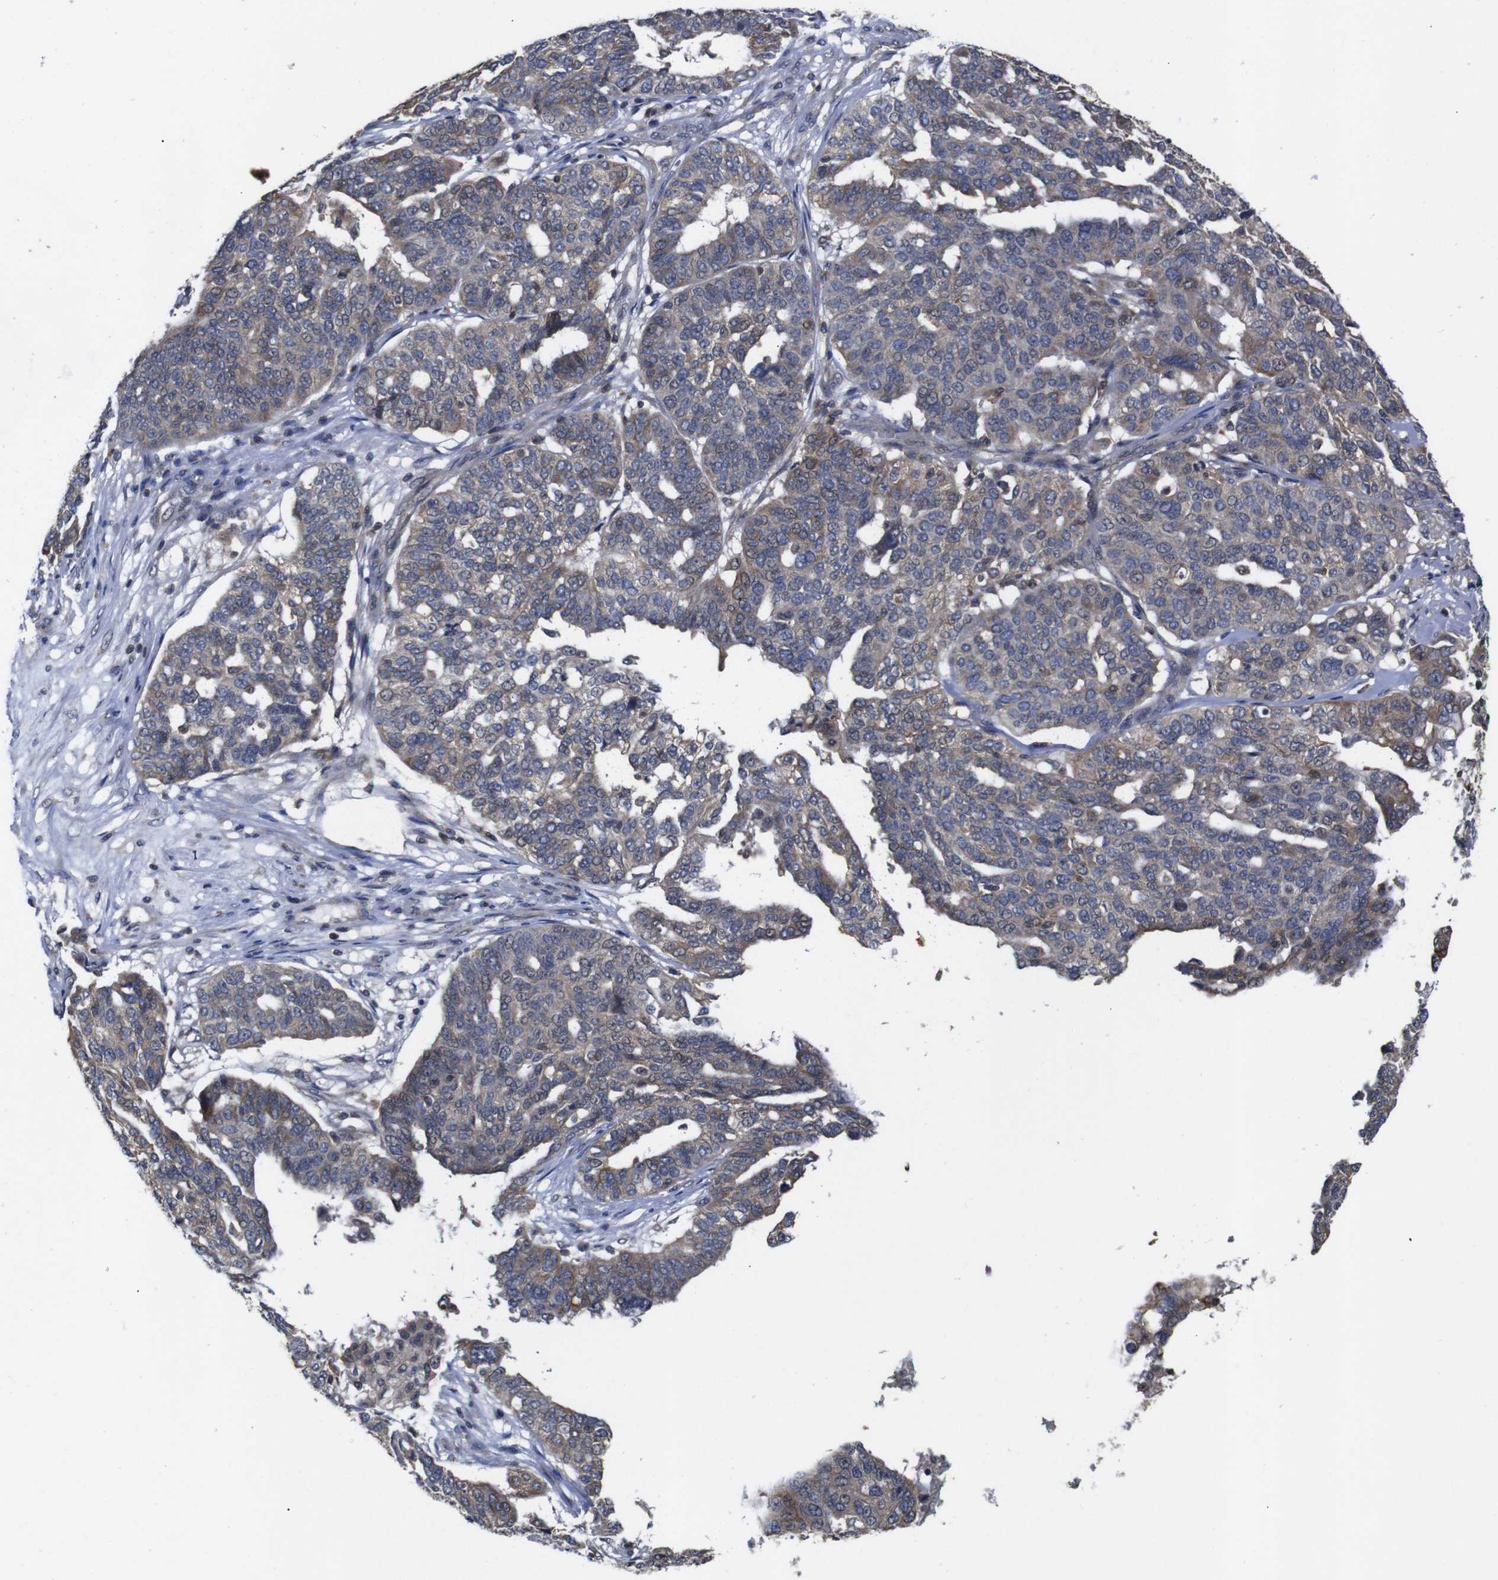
{"staining": {"intensity": "weak", "quantity": ">75%", "location": "cytoplasmic/membranous"}, "tissue": "ovarian cancer", "cell_type": "Tumor cells", "image_type": "cancer", "snomed": [{"axis": "morphology", "description": "Cystadenocarcinoma, serous, NOS"}, {"axis": "topography", "description": "Ovary"}], "caption": "IHC of ovarian cancer displays low levels of weak cytoplasmic/membranous expression in approximately >75% of tumor cells. (Stains: DAB (3,3'-diaminobenzidine) in brown, nuclei in blue, Microscopy: brightfield microscopy at high magnification).", "gene": "BRWD3", "patient": {"sex": "female", "age": 59}}